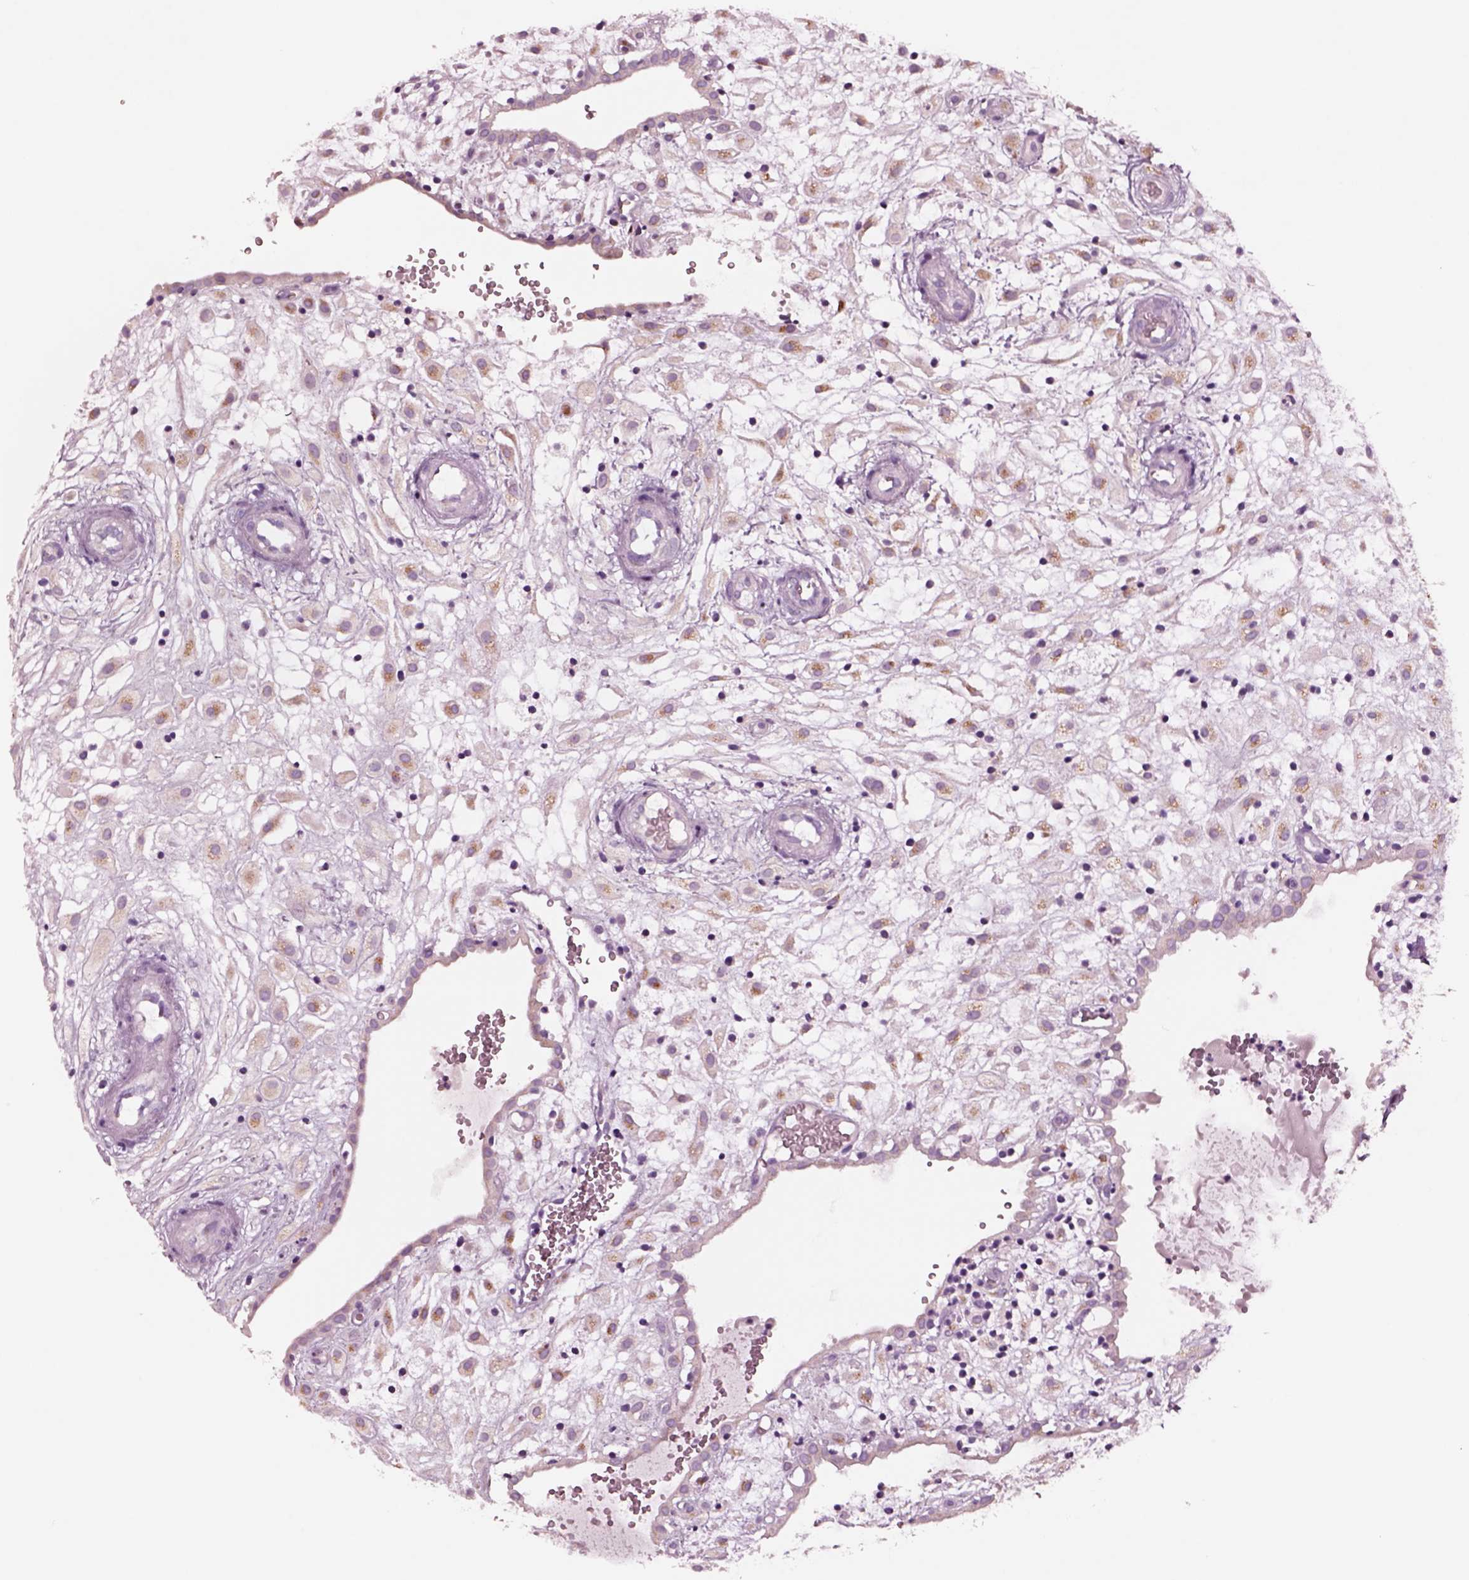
{"staining": {"intensity": "negative", "quantity": "none", "location": "none"}, "tissue": "placenta", "cell_type": "Decidual cells", "image_type": "normal", "snomed": [{"axis": "morphology", "description": "Normal tissue, NOS"}, {"axis": "topography", "description": "Placenta"}], "caption": "This is an immunohistochemistry (IHC) micrograph of unremarkable human placenta. There is no positivity in decidual cells.", "gene": "NMRK2", "patient": {"sex": "female", "age": 24}}